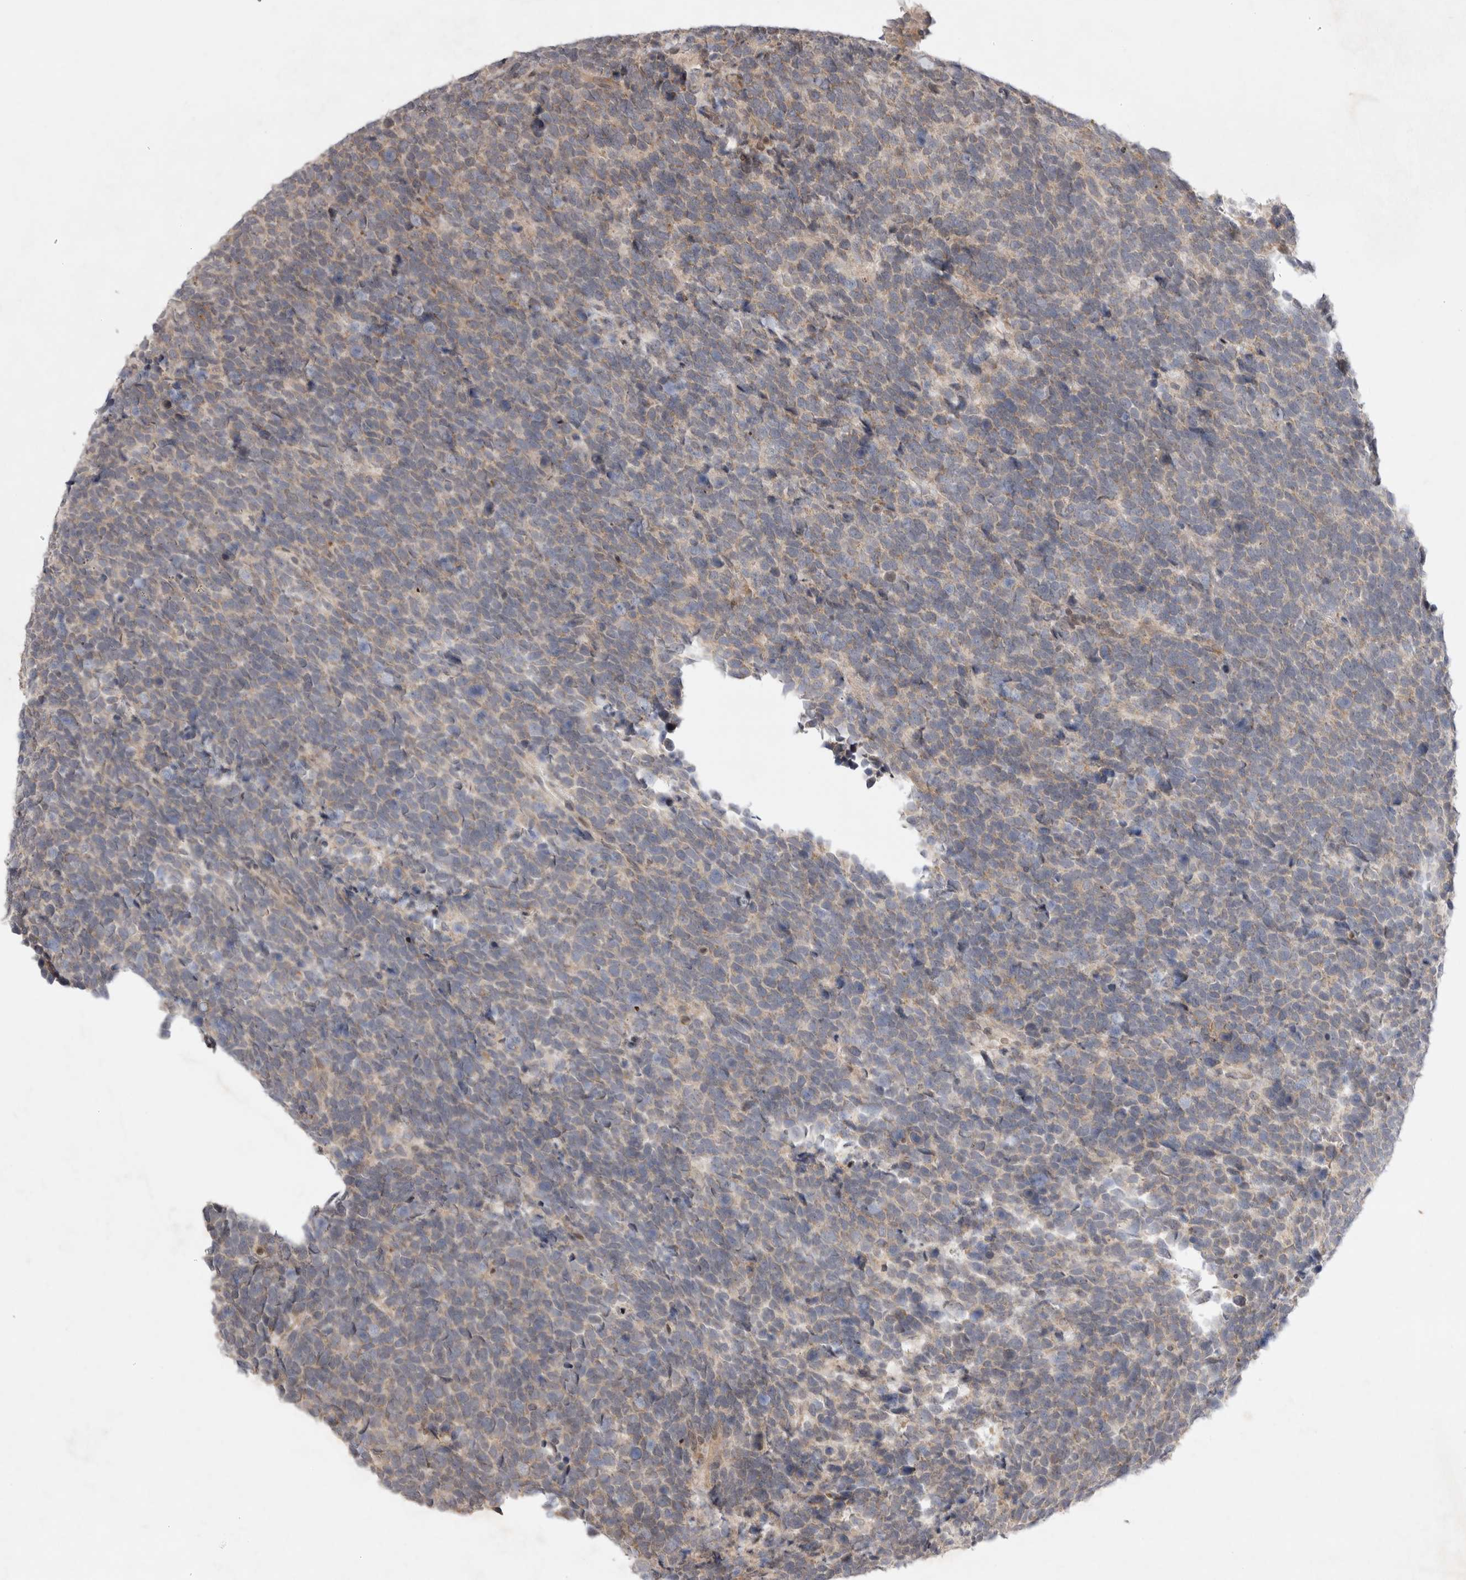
{"staining": {"intensity": "weak", "quantity": "25%-75%", "location": "cytoplasmic/membranous"}, "tissue": "urothelial cancer", "cell_type": "Tumor cells", "image_type": "cancer", "snomed": [{"axis": "morphology", "description": "Urothelial carcinoma, High grade"}, {"axis": "topography", "description": "Urinary bladder"}], "caption": "A brown stain labels weak cytoplasmic/membranous expression of a protein in high-grade urothelial carcinoma tumor cells. The protein is shown in brown color, while the nuclei are stained blue.", "gene": "EIF2AK1", "patient": {"sex": "female", "age": 82}}